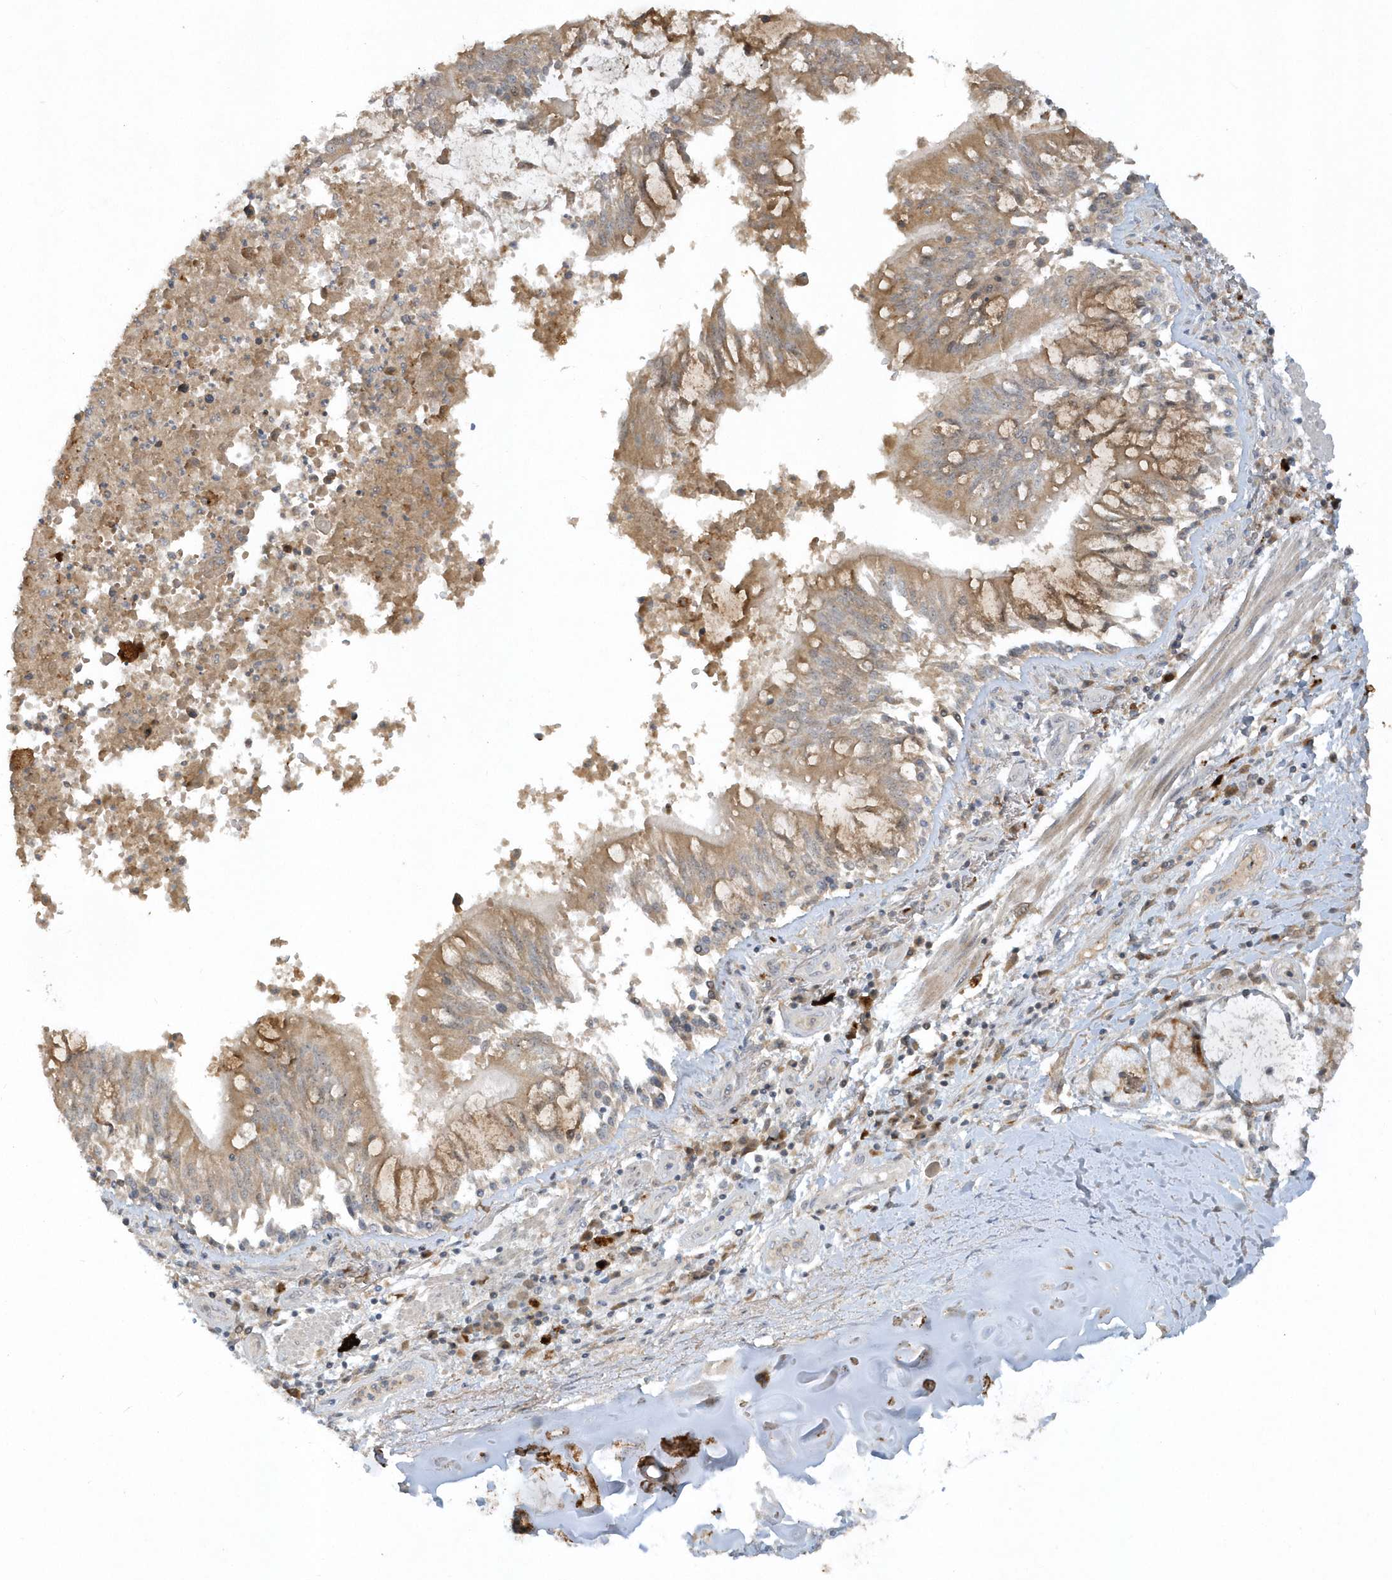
{"staining": {"intensity": "moderate", "quantity": "<25%", "location": "cytoplasmic/membranous"}, "tissue": "soft tissue", "cell_type": "Chondrocytes", "image_type": "normal", "snomed": [{"axis": "morphology", "description": "Normal tissue, NOS"}, {"axis": "topography", "description": "Cartilage tissue"}, {"axis": "topography", "description": "Bronchus"}, {"axis": "topography", "description": "Lung"}, {"axis": "topography", "description": "Peripheral nerve tissue"}], "caption": "Brown immunohistochemical staining in benign human soft tissue shows moderate cytoplasmic/membranous positivity in approximately <25% of chondrocytes.", "gene": "THG1L", "patient": {"sex": "female", "age": 49}}